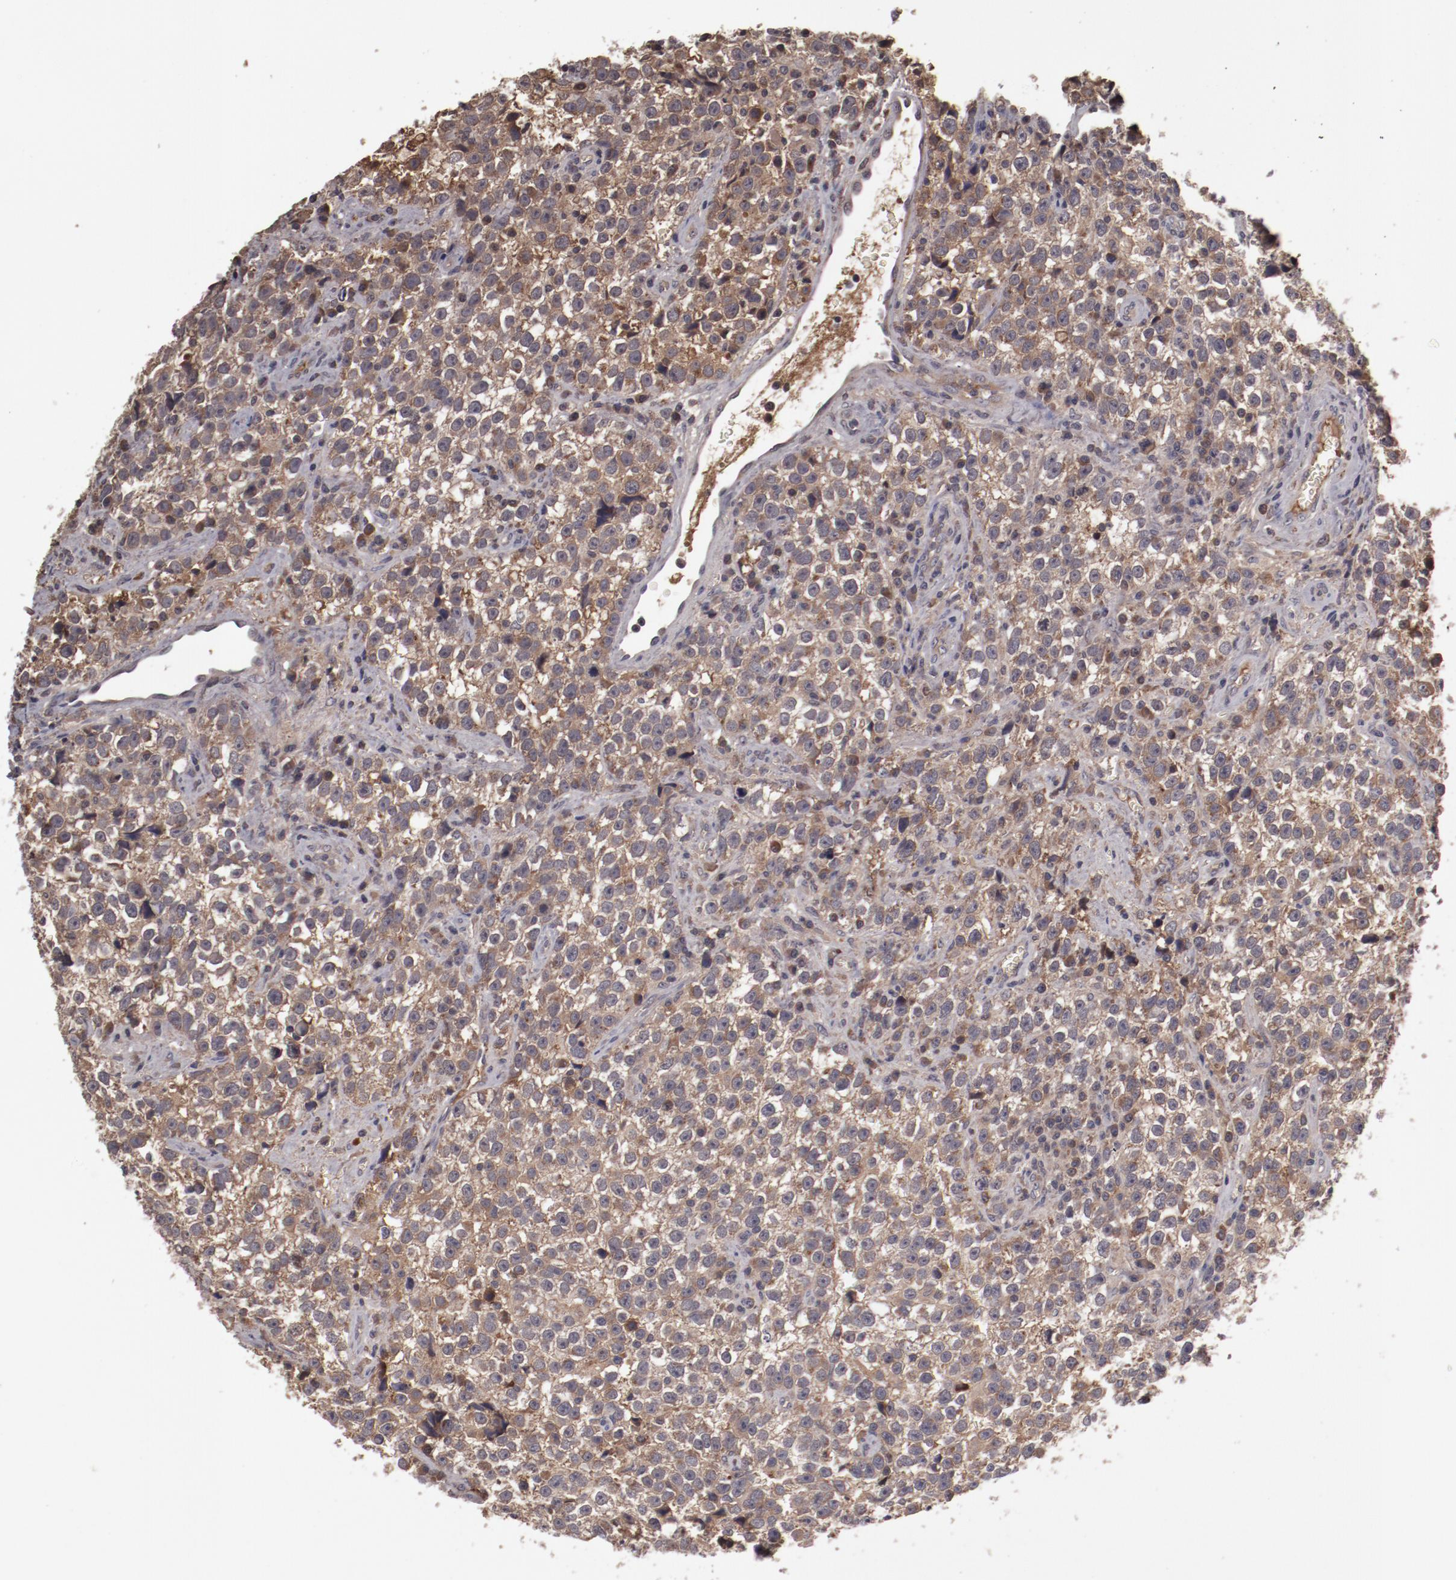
{"staining": {"intensity": "moderate", "quantity": ">75%", "location": "cytoplasmic/membranous"}, "tissue": "testis cancer", "cell_type": "Tumor cells", "image_type": "cancer", "snomed": [{"axis": "morphology", "description": "Seminoma, NOS"}, {"axis": "topography", "description": "Testis"}], "caption": "Moderate cytoplasmic/membranous expression for a protein is present in about >75% of tumor cells of testis cancer (seminoma) using immunohistochemistry.", "gene": "CP", "patient": {"sex": "male", "age": 38}}